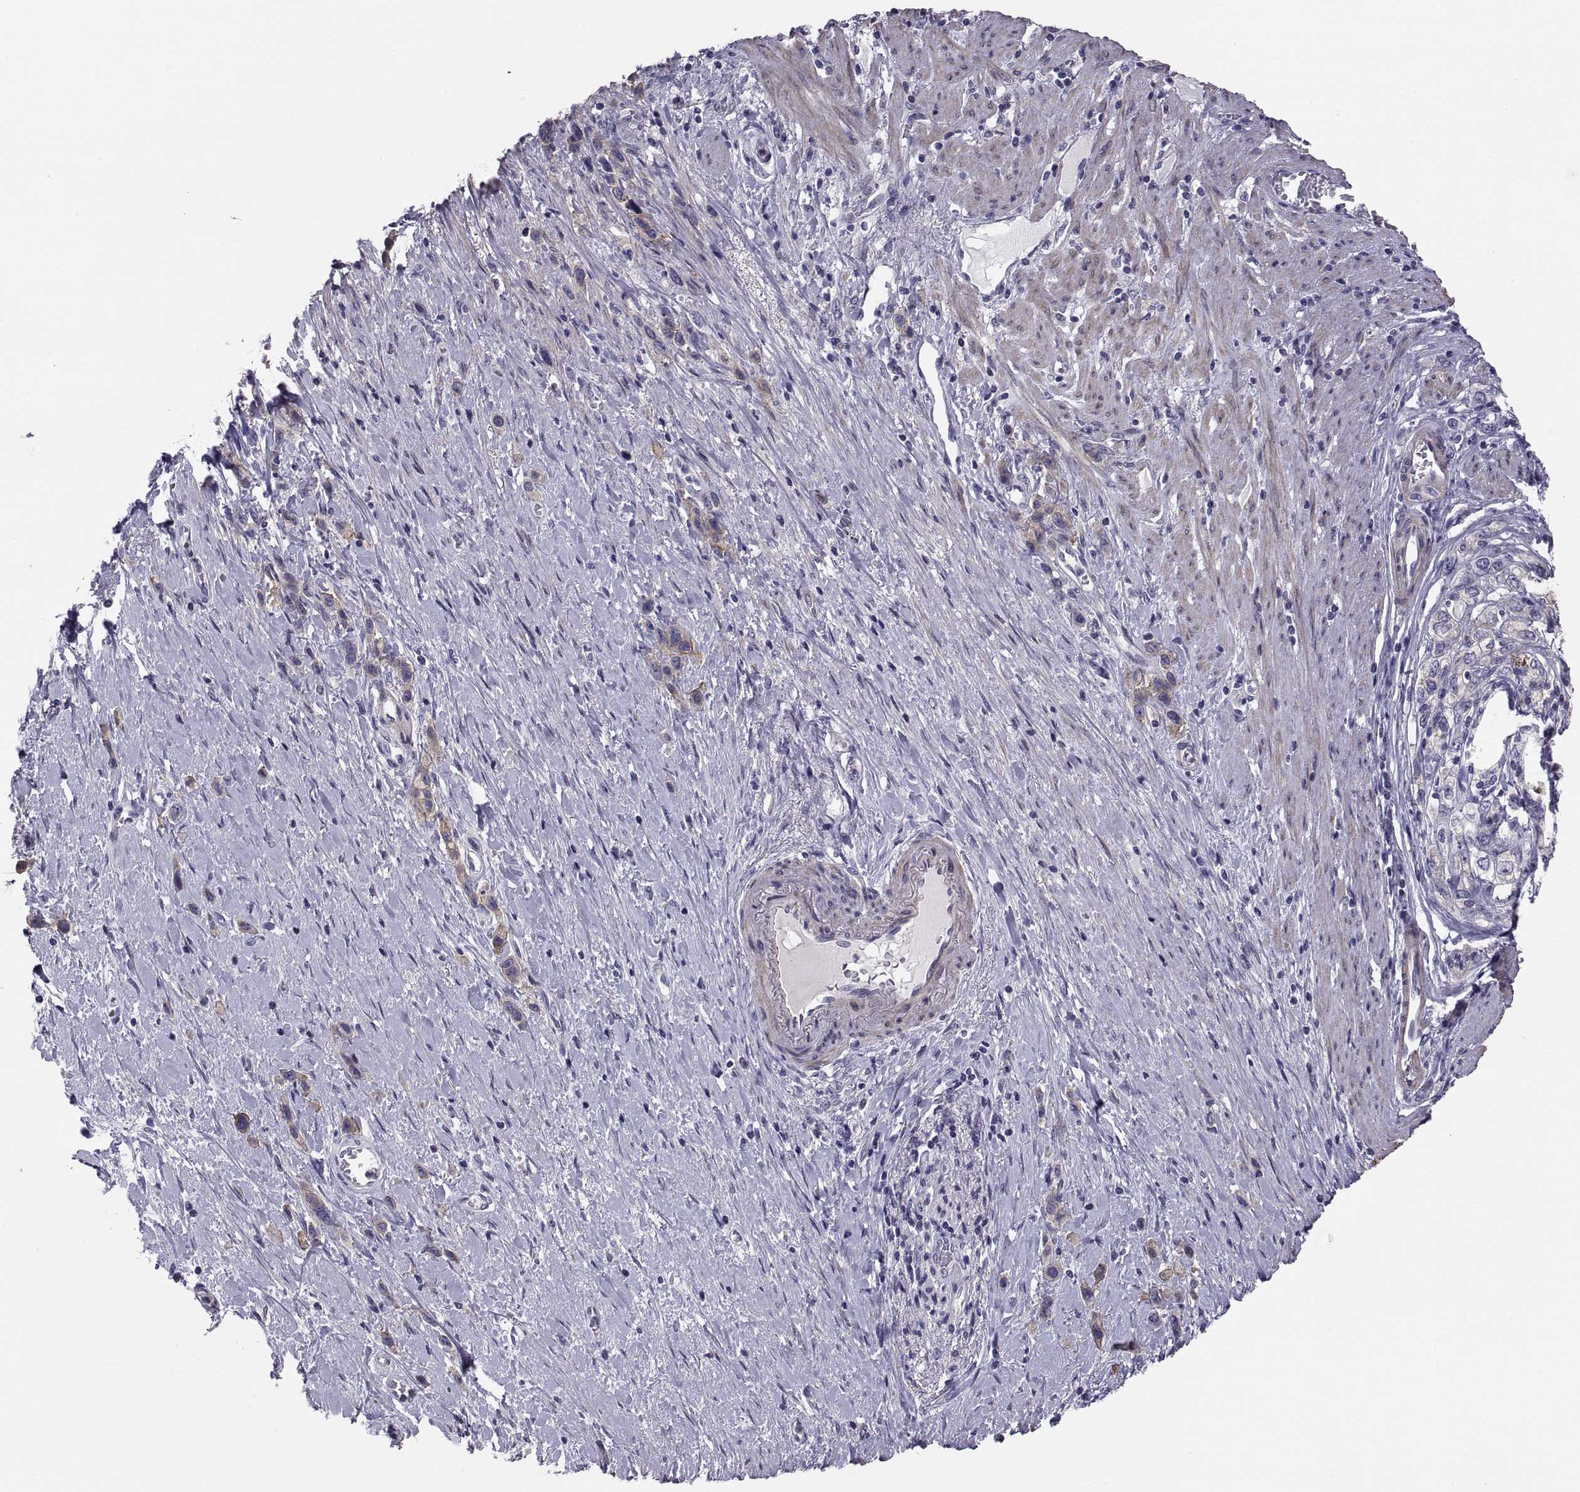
{"staining": {"intensity": "moderate", "quantity": "<25%", "location": "cytoplasmic/membranous"}, "tissue": "stomach cancer", "cell_type": "Tumor cells", "image_type": "cancer", "snomed": [{"axis": "morphology", "description": "Normal tissue, NOS"}, {"axis": "morphology", "description": "Adenocarcinoma, NOS"}, {"axis": "morphology", "description": "Adenocarcinoma, High grade"}, {"axis": "topography", "description": "Stomach, upper"}, {"axis": "topography", "description": "Stomach"}], "caption": "Protein staining of stomach cancer (adenocarcinoma (high-grade)) tissue shows moderate cytoplasmic/membranous positivity in about <25% of tumor cells. Immunohistochemistry (ihc) stains the protein in brown and the nuclei are stained blue.", "gene": "ANO1", "patient": {"sex": "female", "age": 65}}